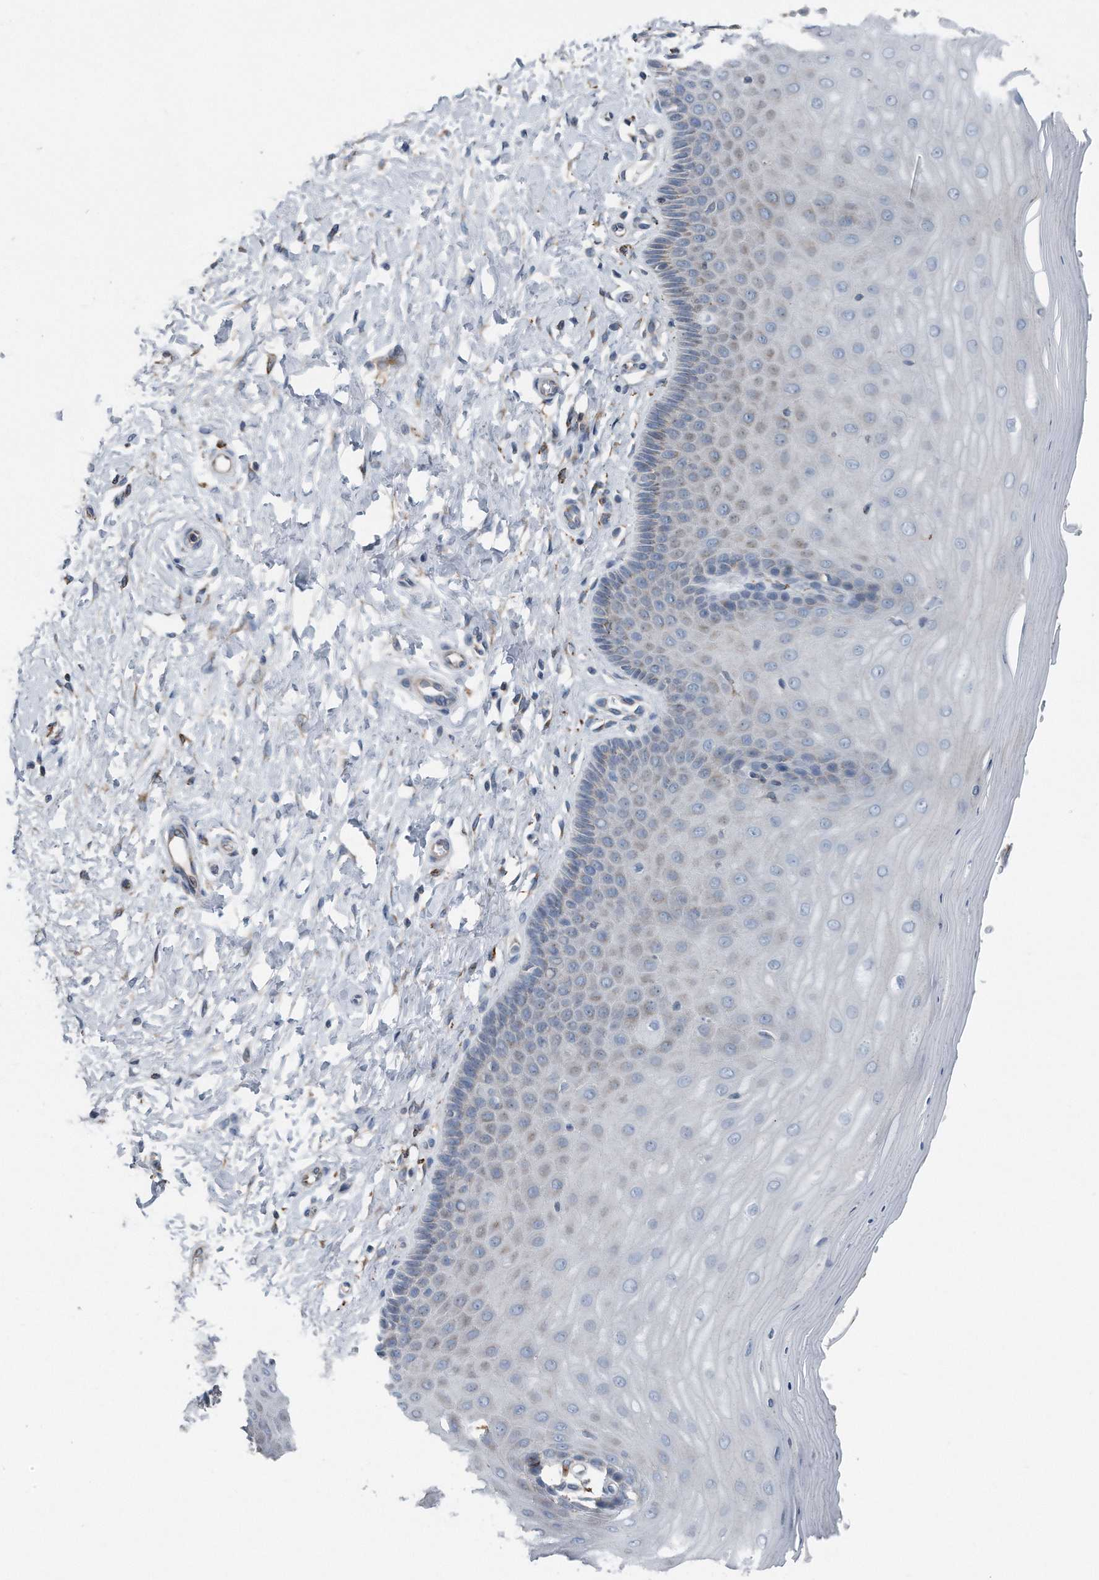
{"staining": {"intensity": "negative", "quantity": "none", "location": "none"}, "tissue": "cervix", "cell_type": "Glandular cells", "image_type": "normal", "snomed": [{"axis": "morphology", "description": "Normal tissue, NOS"}, {"axis": "topography", "description": "Cervix"}], "caption": "This is an immunohistochemistry (IHC) photomicrograph of normal human cervix. There is no expression in glandular cells.", "gene": "ZNF772", "patient": {"sex": "female", "age": 55}}